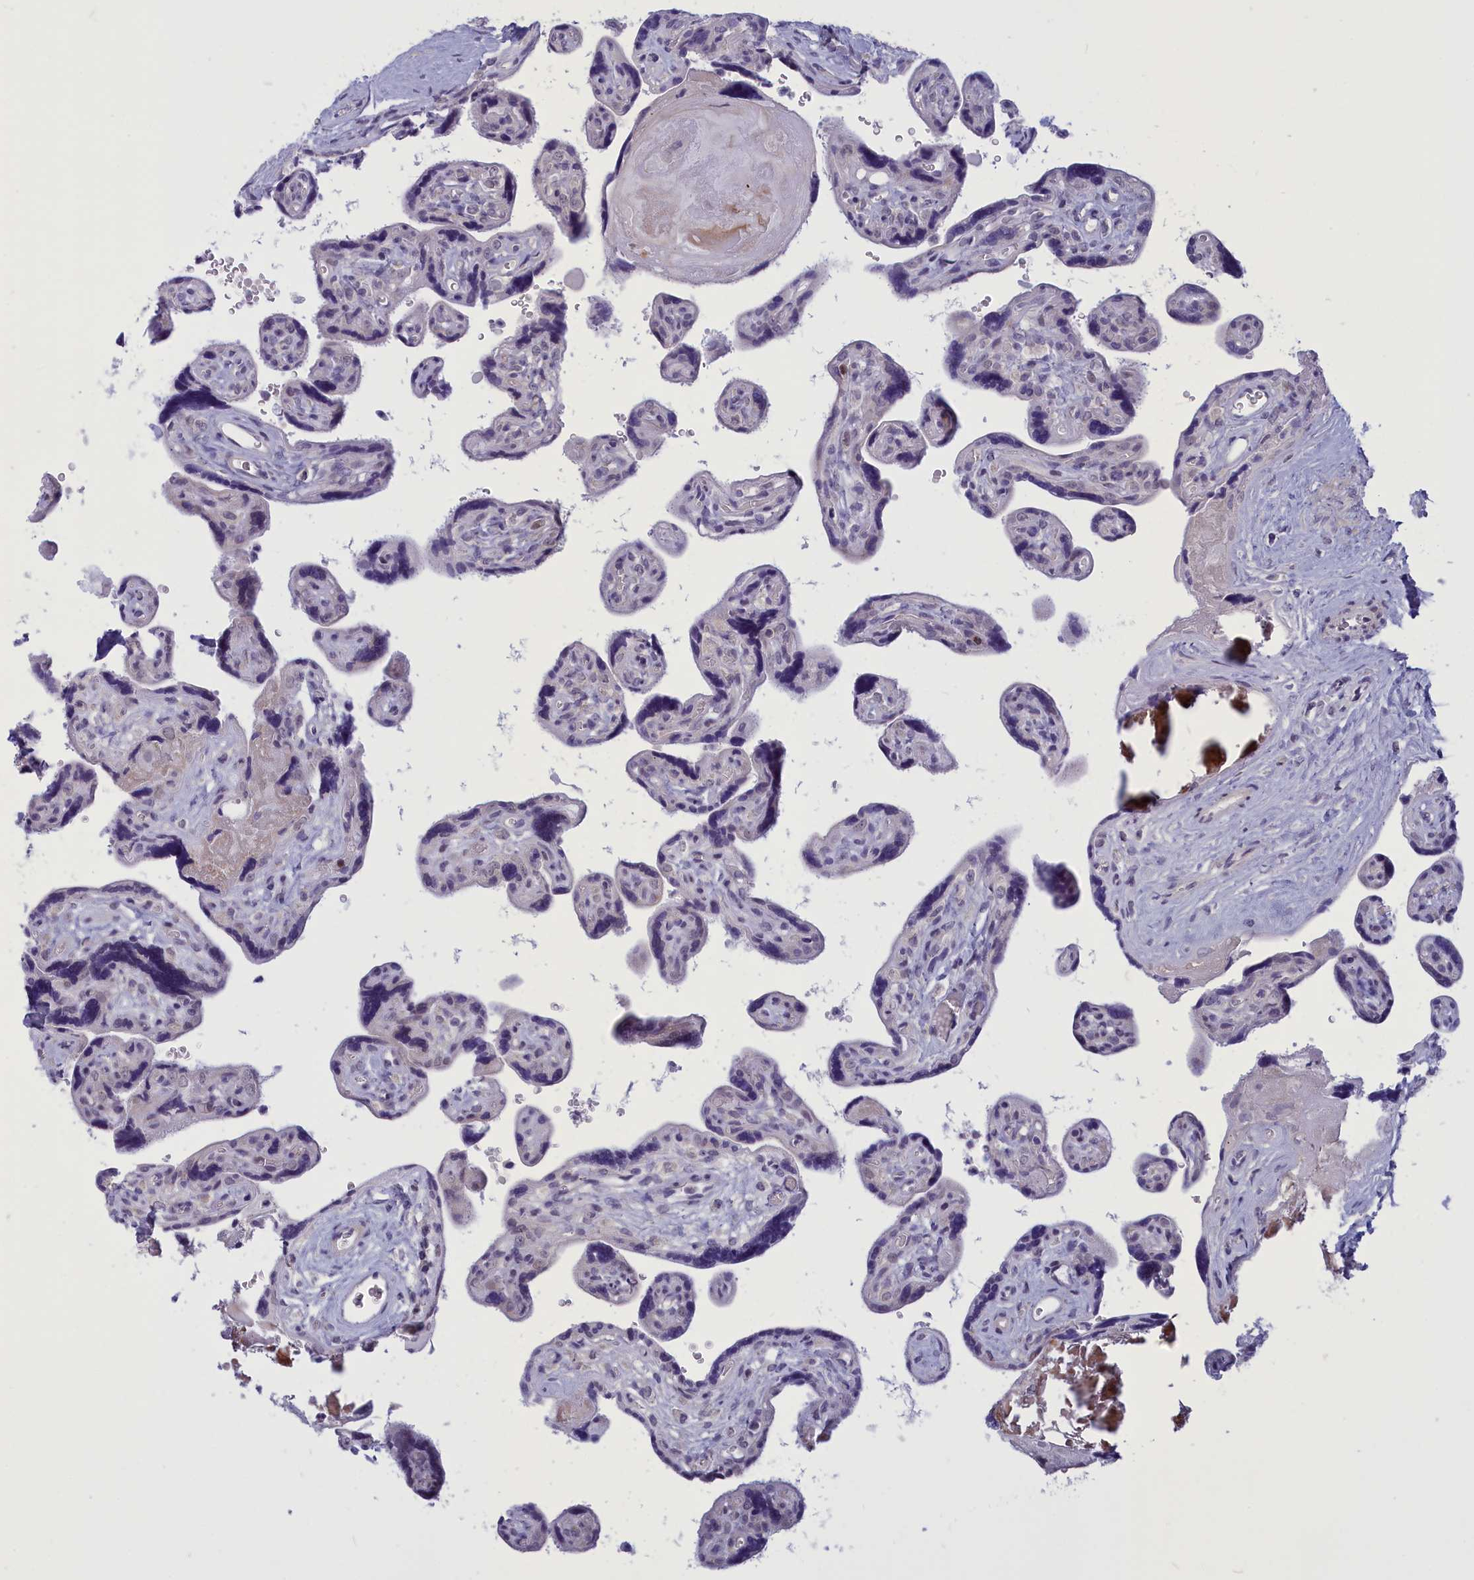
{"staining": {"intensity": "weak", "quantity": "<25%", "location": "nuclear"}, "tissue": "placenta", "cell_type": "Trophoblastic cells", "image_type": "normal", "snomed": [{"axis": "morphology", "description": "Normal tissue, NOS"}, {"axis": "topography", "description": "Placenta"}], "caption": "Trophoblastic cells are negative for brown protein staining in normal placenta. (Immunohistochemistry, brightfield microscopy, high magnification).", "gene": "ELOA2", "patient": {"sex": "female", "age": 39}}